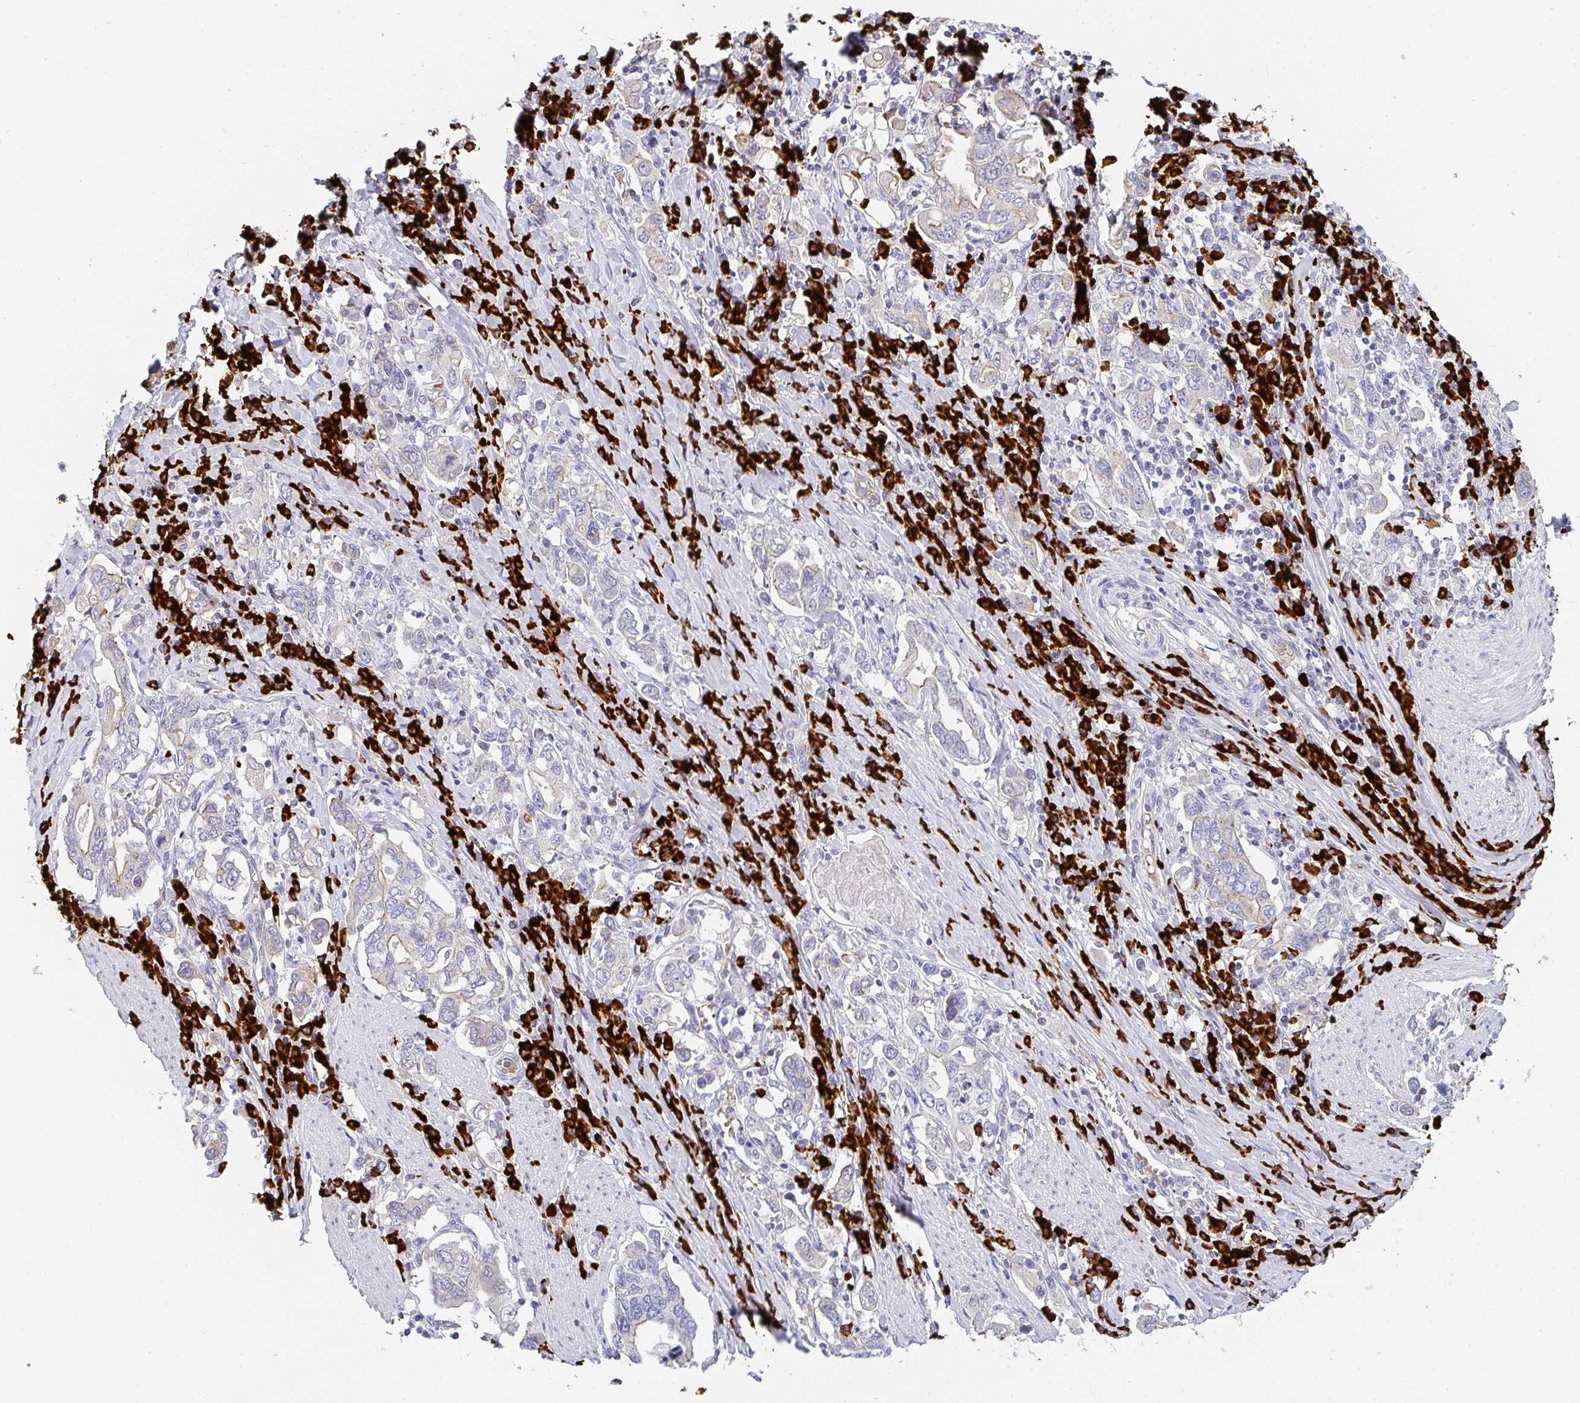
{"staining": {"intensity": "weak", "quantity": "<25%", "location": "cytoplasmic/membranous"}, "tissue": "stomach cancer", "cell_type": "Tumor cells", "image_type": "cancer", "snomed": [{"axis": "morphology", "description": "Adenocarcinoma, NOS"}, {"axis": "topography", "description": "Stomach, upper"}, {"axis": "topography", "description": "Stomach"}], "caption": "This is a photomicrograph of immunohistochemistry staining of stomach adenocarcinoma, which shows no positivity in tumor cells.", "gene": "CACNA1S", "patient": {"sex": "male", "age": 62}}